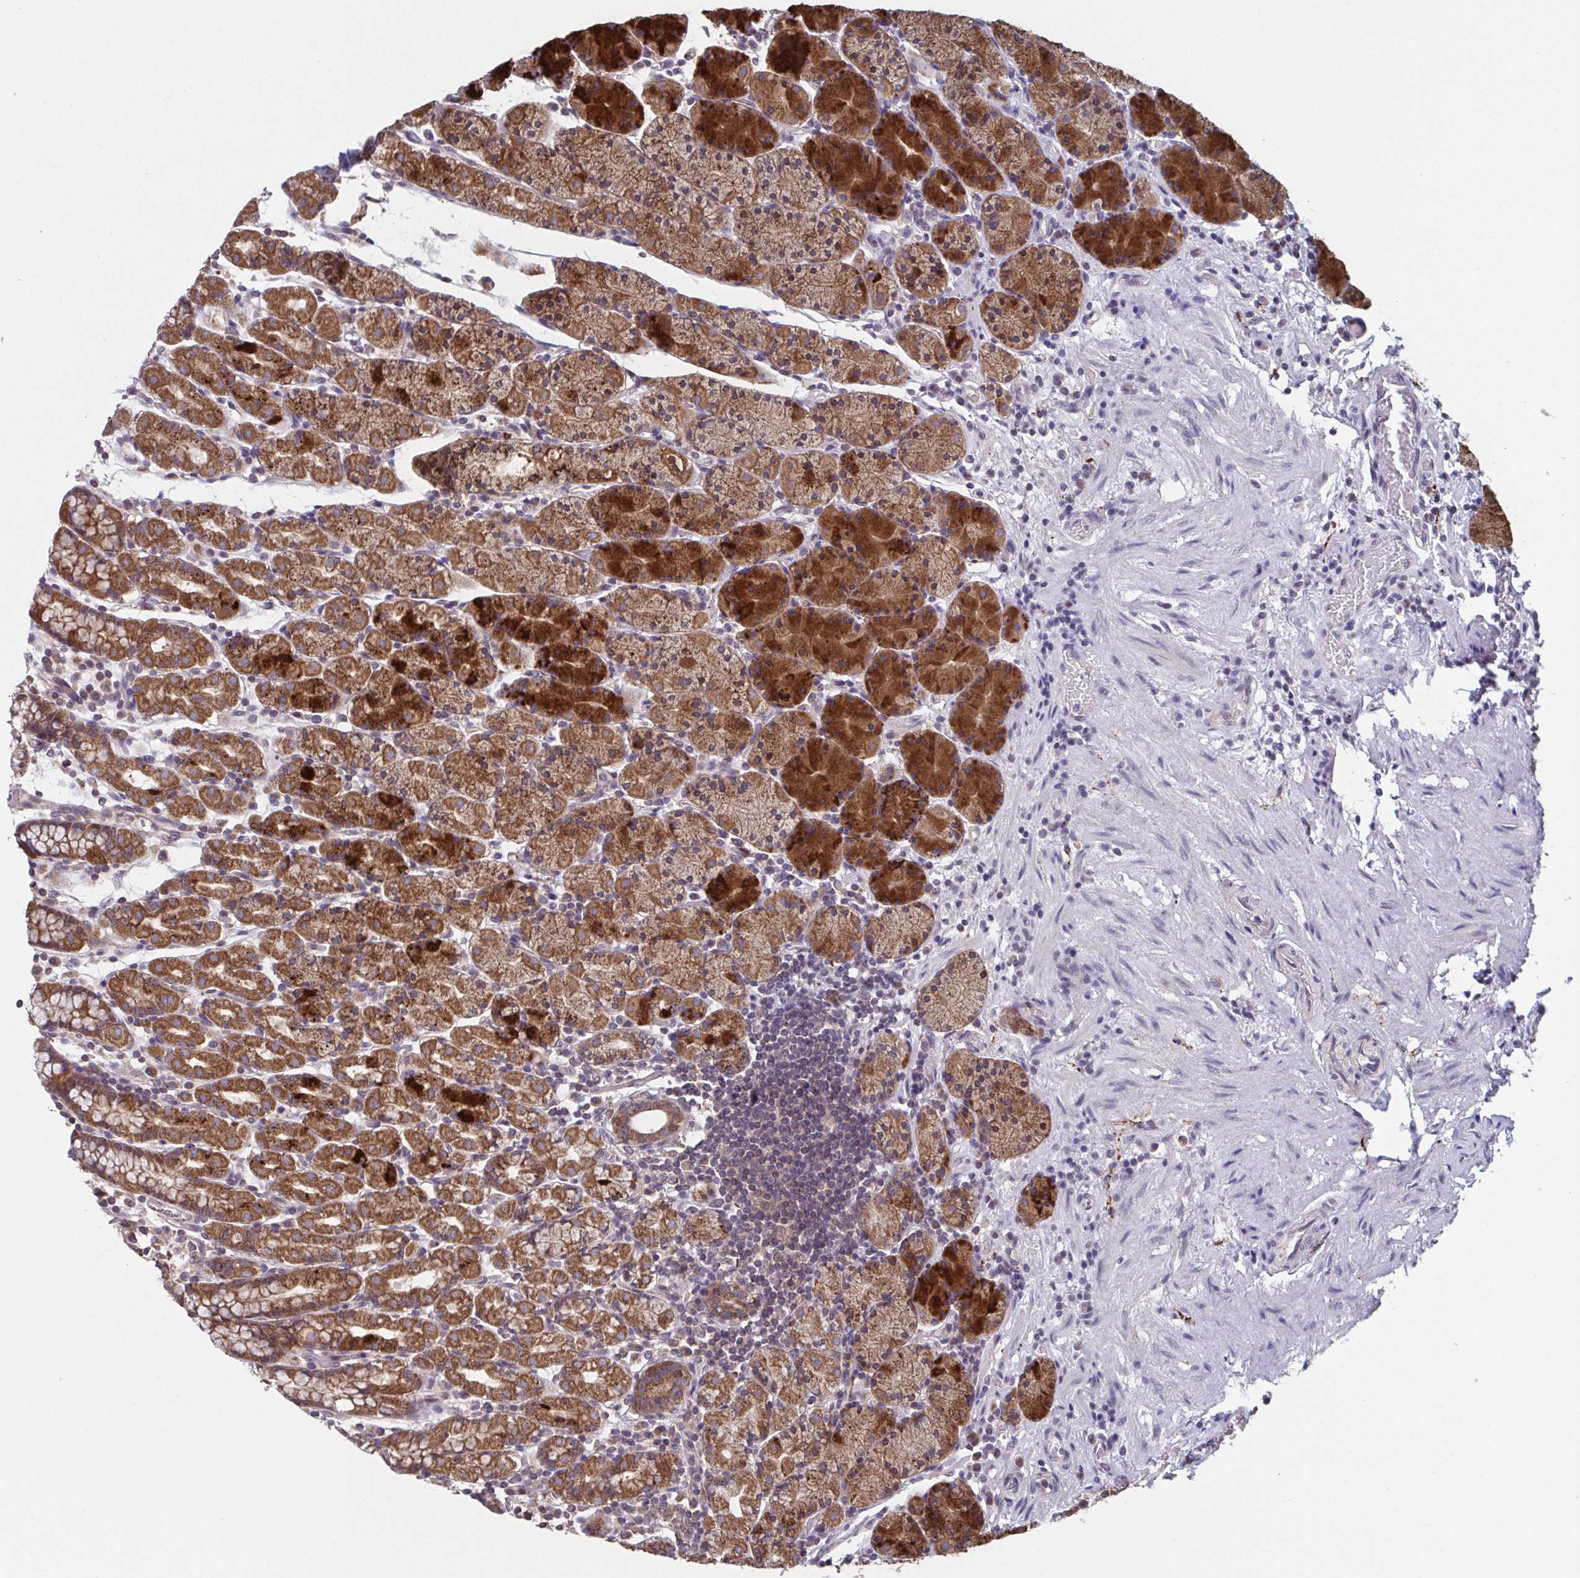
{"staining": {"intensity": "strong", "quantity": ">75%", "location": "cytoplasmic/membranous"}, "tissue": "stomach", "cell_type": "Glandular cells", "image_type": "normal", "snomed": [{"axis": "morphology", "description": "Normal tissue, NOS"}, {"axis": "topography", "description": "Stomach, upper"}, {"axis": "topography", "description": "Stomach"}], "caption": "Brown immunohistochemical staining in benign human stomach exhibits strong cytoplasmic/membranous staining in approximately >75% of glandular cells.", "gene": "TTC19", "patient": {"sex": "male", "age": 62}}